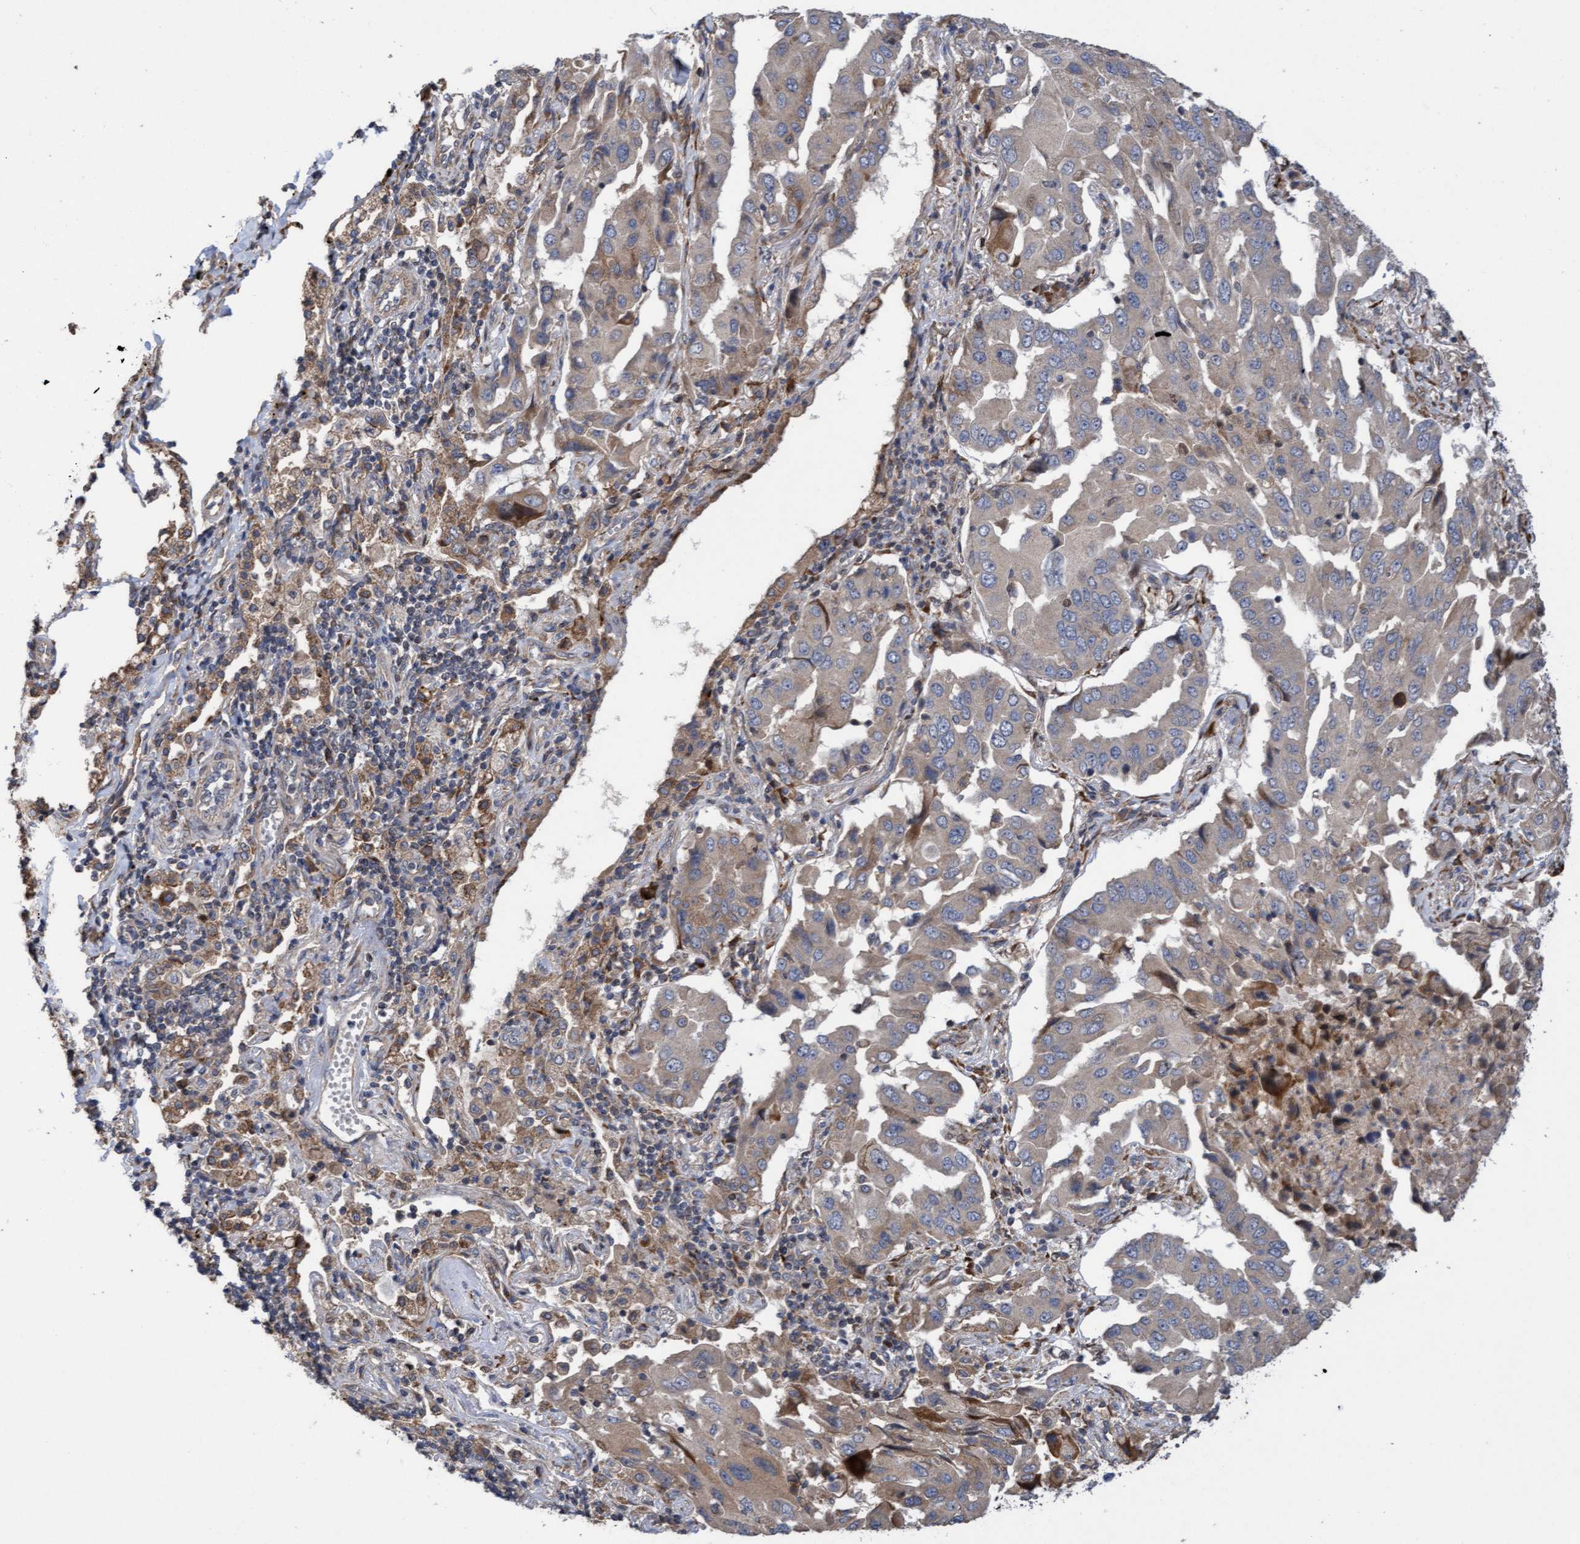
{"staining": {"intensity": "weak", "quantity": "25%-75%", "location": "cytoplasmic/membranous"}, "tissue": "lung cancer", "cell_type": "Tumor cells", "image_type": "cancer", "snomed": [{"axis": "morphology", "description": "Adenocarcinoma, NOS"}, {"axis": "topography", "description": "Lung"}], "caption": "Lung cancer (adenocarcinoma) stained with a protein marker exhibits weak staining in tumor cells.", "gene": "ELP5", "patient": {"sex": "female", "age": 65}}